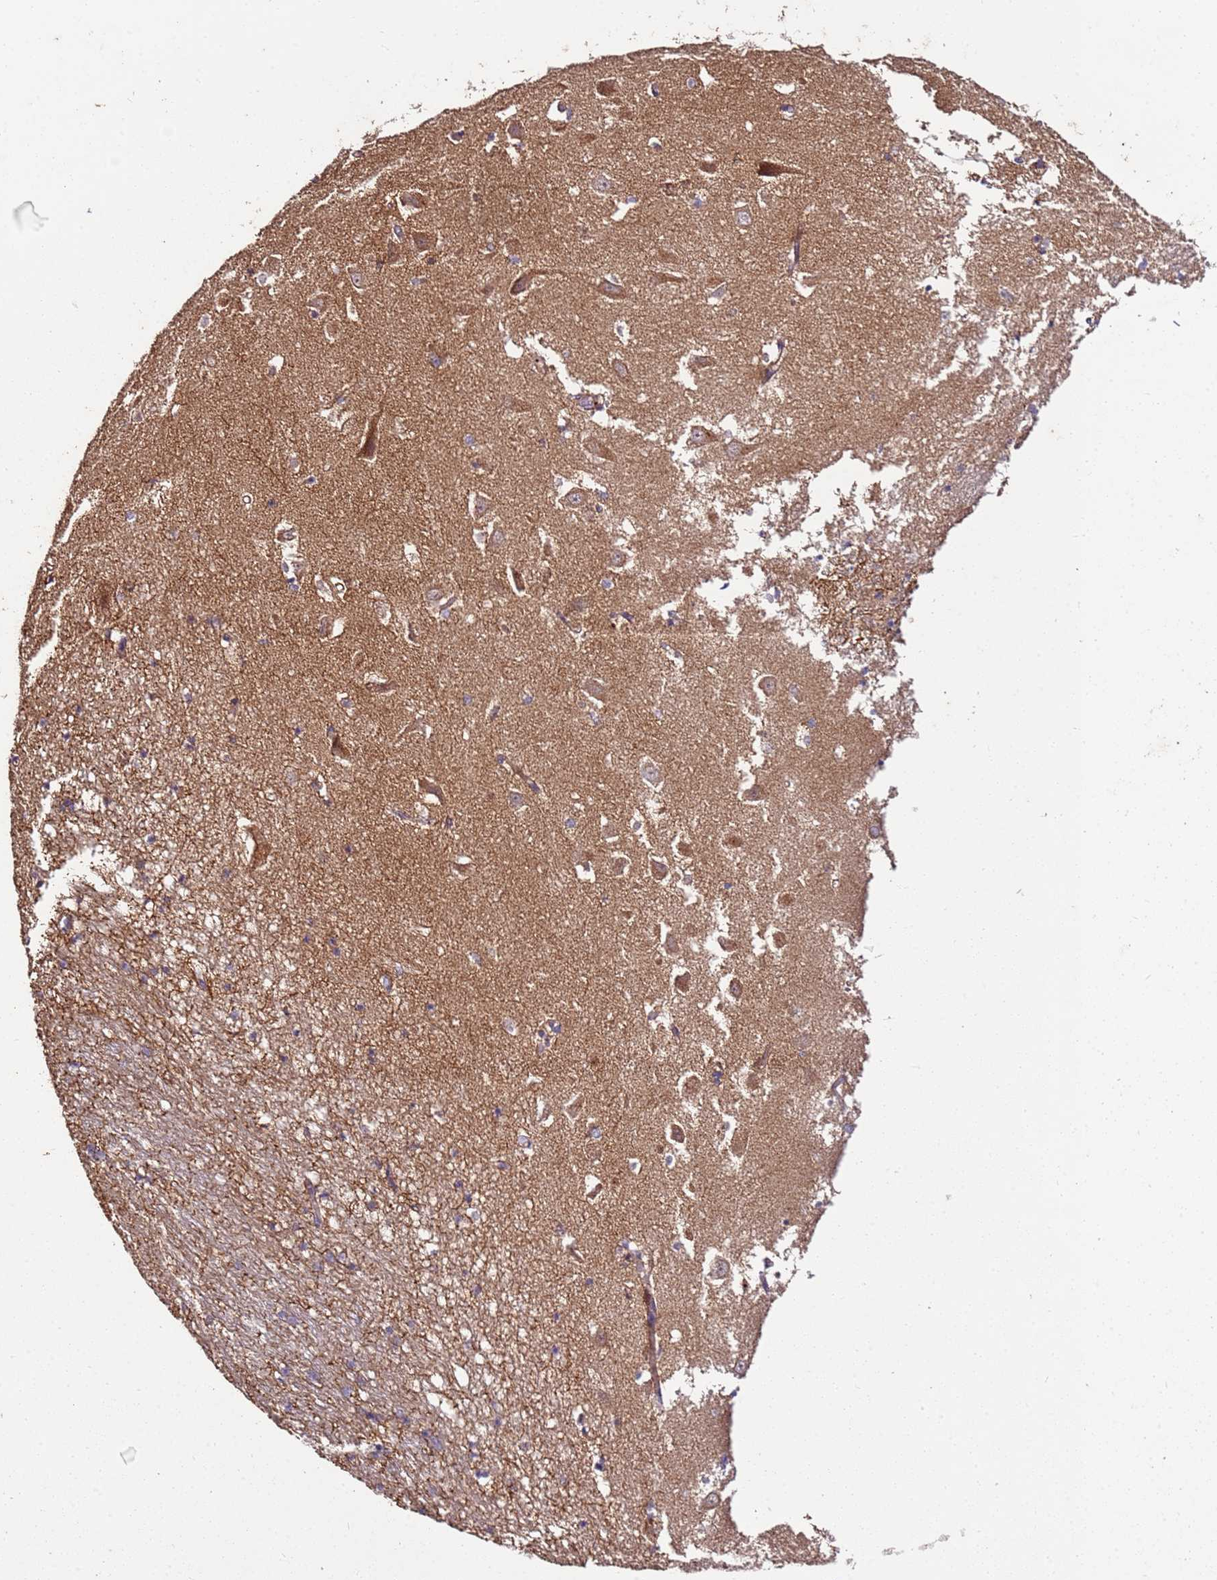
{"staining": {"intensity": "weak", "quantity": "<25%", "location": "cytoplasmic/membranous"}, "tissue": "hippocampus", "cell_type": "Glial cells", "image_type": "normal", "snomed": [{"axis": "morphology", "description": "Normal tissue, NOS"}, {"axis": "topography", "description": "Hippocampus"}], "caption": "This is an IHC image of unremarkable human hippocampus. There is no staining in glial cells.", "gene": "KRTAP21", "patient": {"sex": "male", "age": 70}}